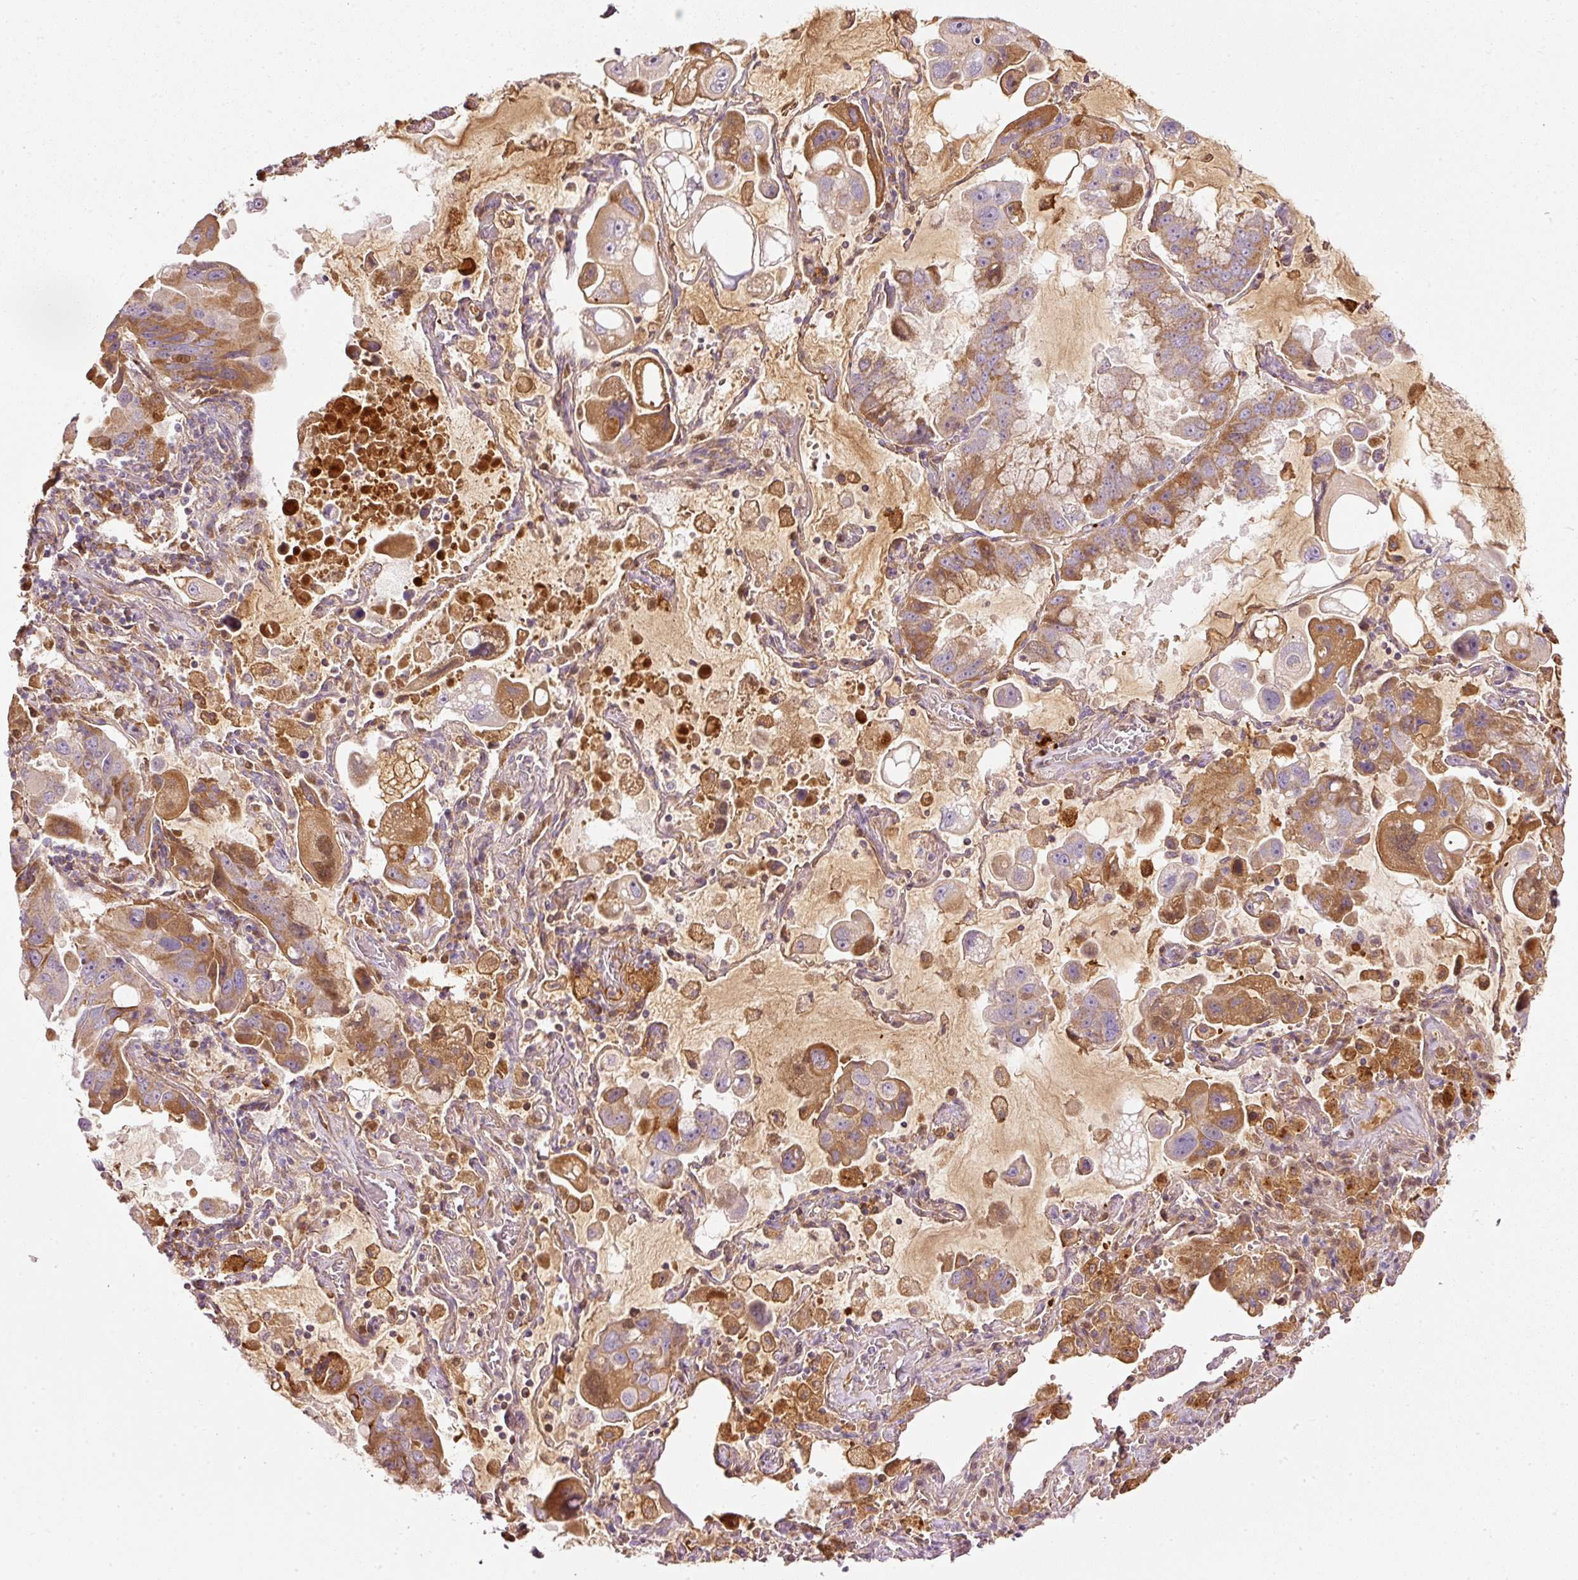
{"staining": {"intensity": "moderate", "quantity": ">75%", "location": "cytoplasmic/membranous"}, "tissue": "lung cancer", "cell_type": "Tumor cells", "image_type": "cancer", "snomed": [{"axis": "morphology", "description": "Adenocarcinoma, NOS"}, {"axis": "topography", "description": "Lung"}], "caption": "The micrograph reveals a brown stain indicating the presence of a protein in the cytoplasmic/membranous of tumor cells in lung cancer (adenocarcinoma). Immunohistochemistry (ihc) stains the protein in brown and the nuclei are stained blue.", "gene": "SERPING1", "patient": {"sex": "male", "age": 64}}